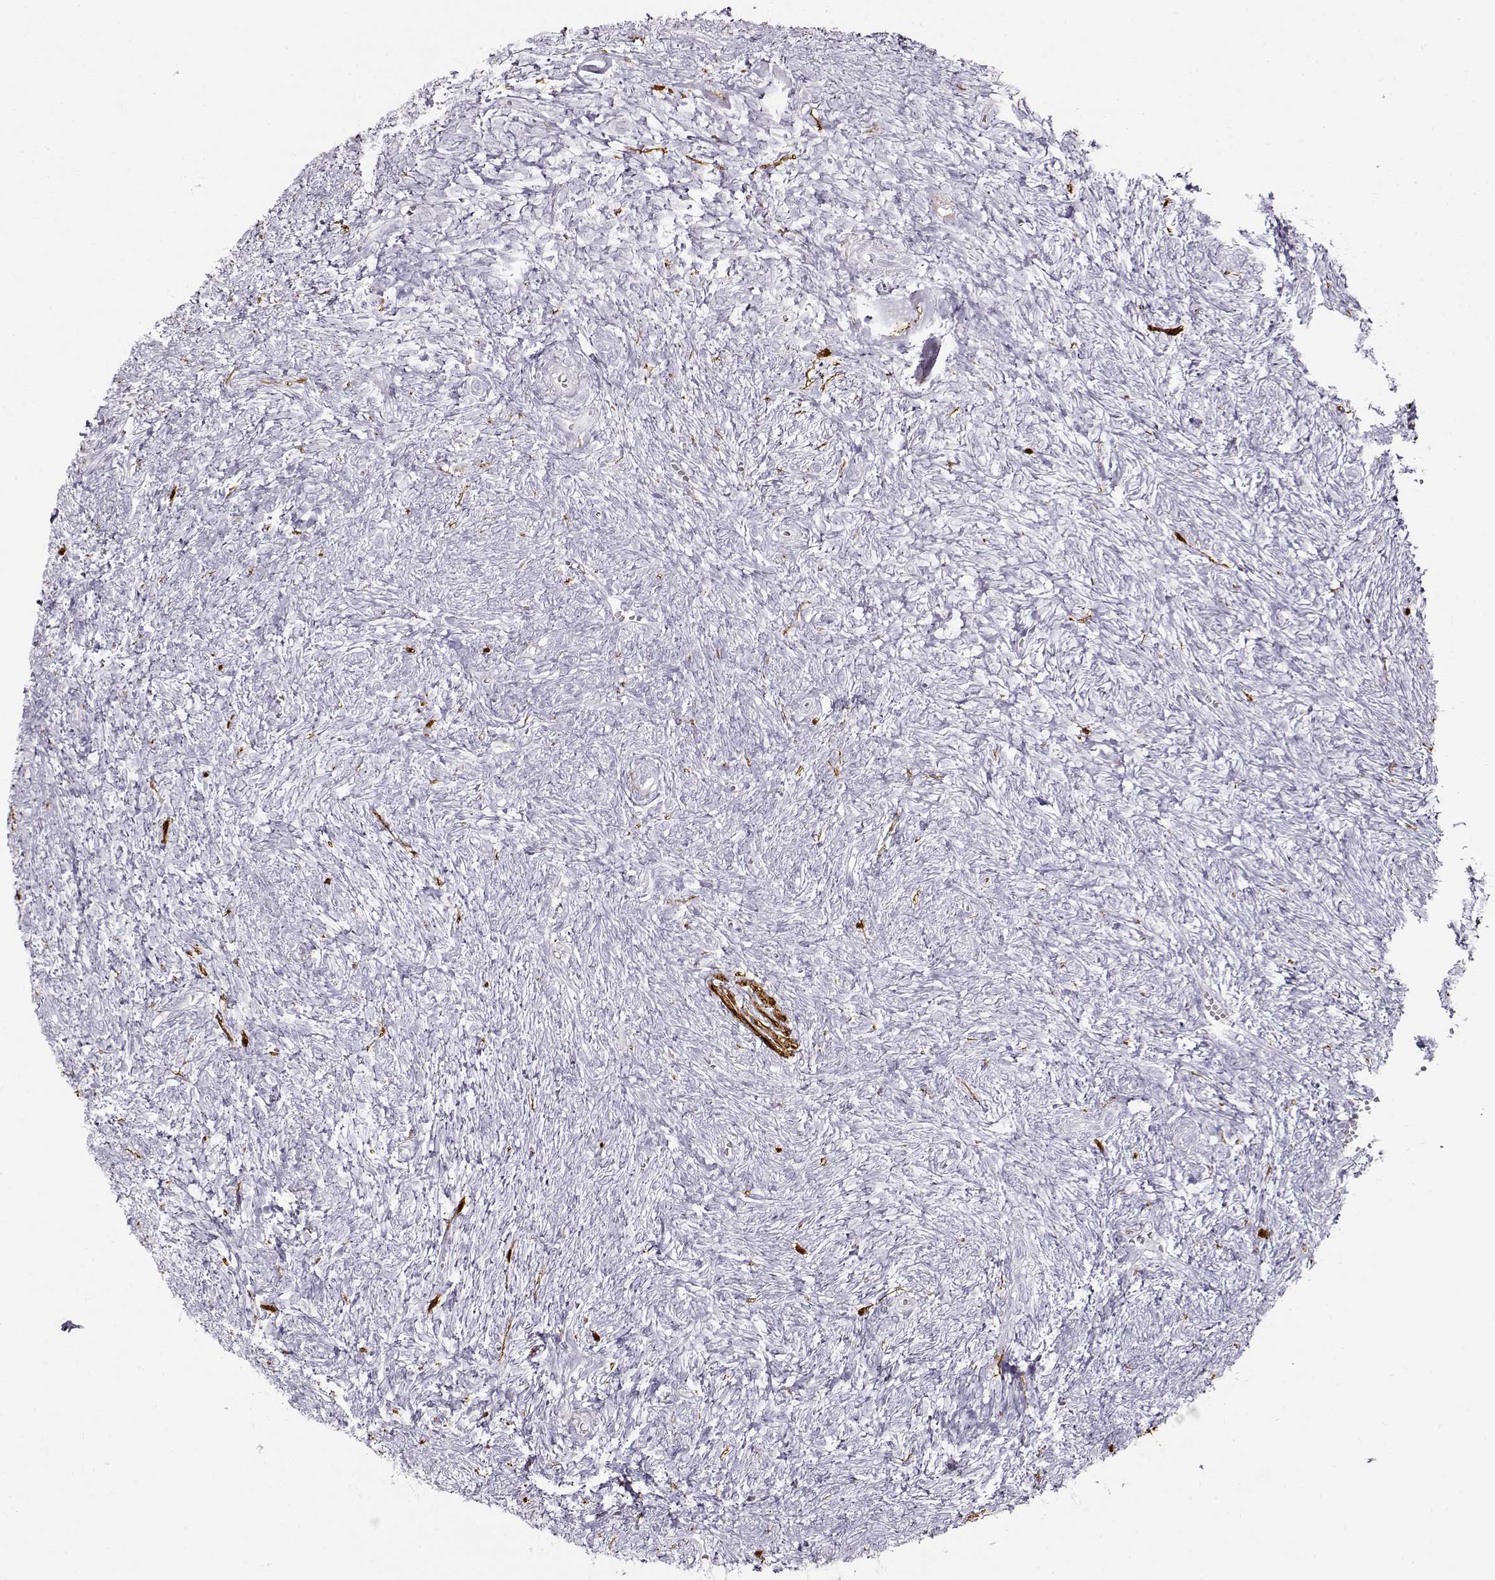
{"staining": {"intensity": "weak", "quantity": "25%-75%", "location": "cytoplasmic/membranous"}, "tissue": "ovary", "cell_type": "Follicle cells", "image_type": "normal", "snomed": [{"axis": "morphology", "description": "Normal tissue, NOS"}, {"axis": "topography", "description": "Ovary"}], "caption": "Immunohistochemistry (IHC) photomicrograph of unremarkable ovary: ovary stained using immunohistochemistry demonstrates low levels of weak protein expression localized specifically in the cytoplasmic/membranous of follicle cells, appearing as a cytoplasmic/membranous brown color.", "gene": "S100B", "patient": {"sex": "female", "age": 43}}